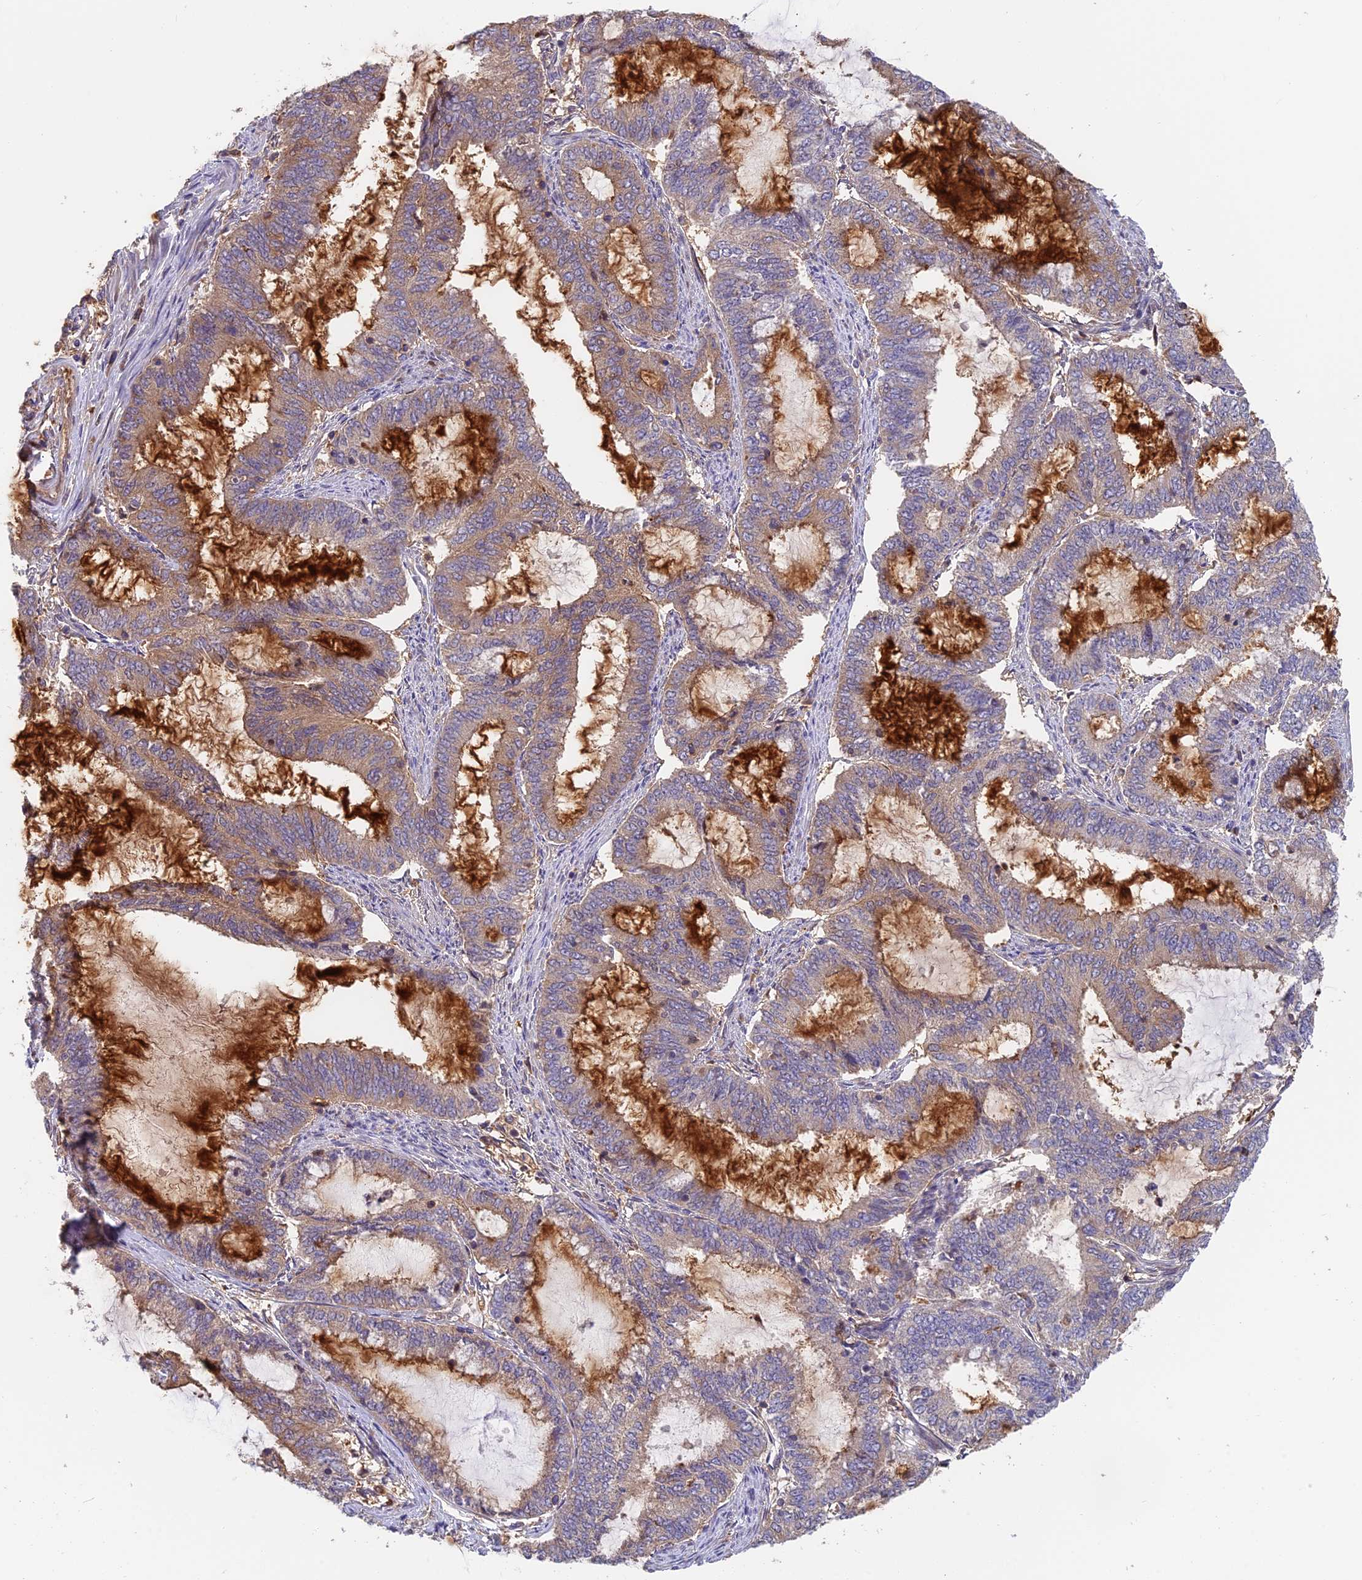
{"staining": {"intensity": "moderate", "quantity": "25%-75%", "location": "cytoplasmic/membranous"}, "tissue": "endometrial cancer", "cell_type": "Tumor cells", "image_type": "cancer", "snomed": [{"axis": "morphology", "description": "Adenocarcinoma, NOS"}, {"axis": "topography", "description": "Endometrium"}], "caption": "Immunohistochemical staining of endometrial adenocarcinoma demonstrates moderate cytoplasmic/membranous protein staining in about 25%-75% of tumor cells.", "gene": "IPO5", "patient": {"sex": "female", "age": 51}}